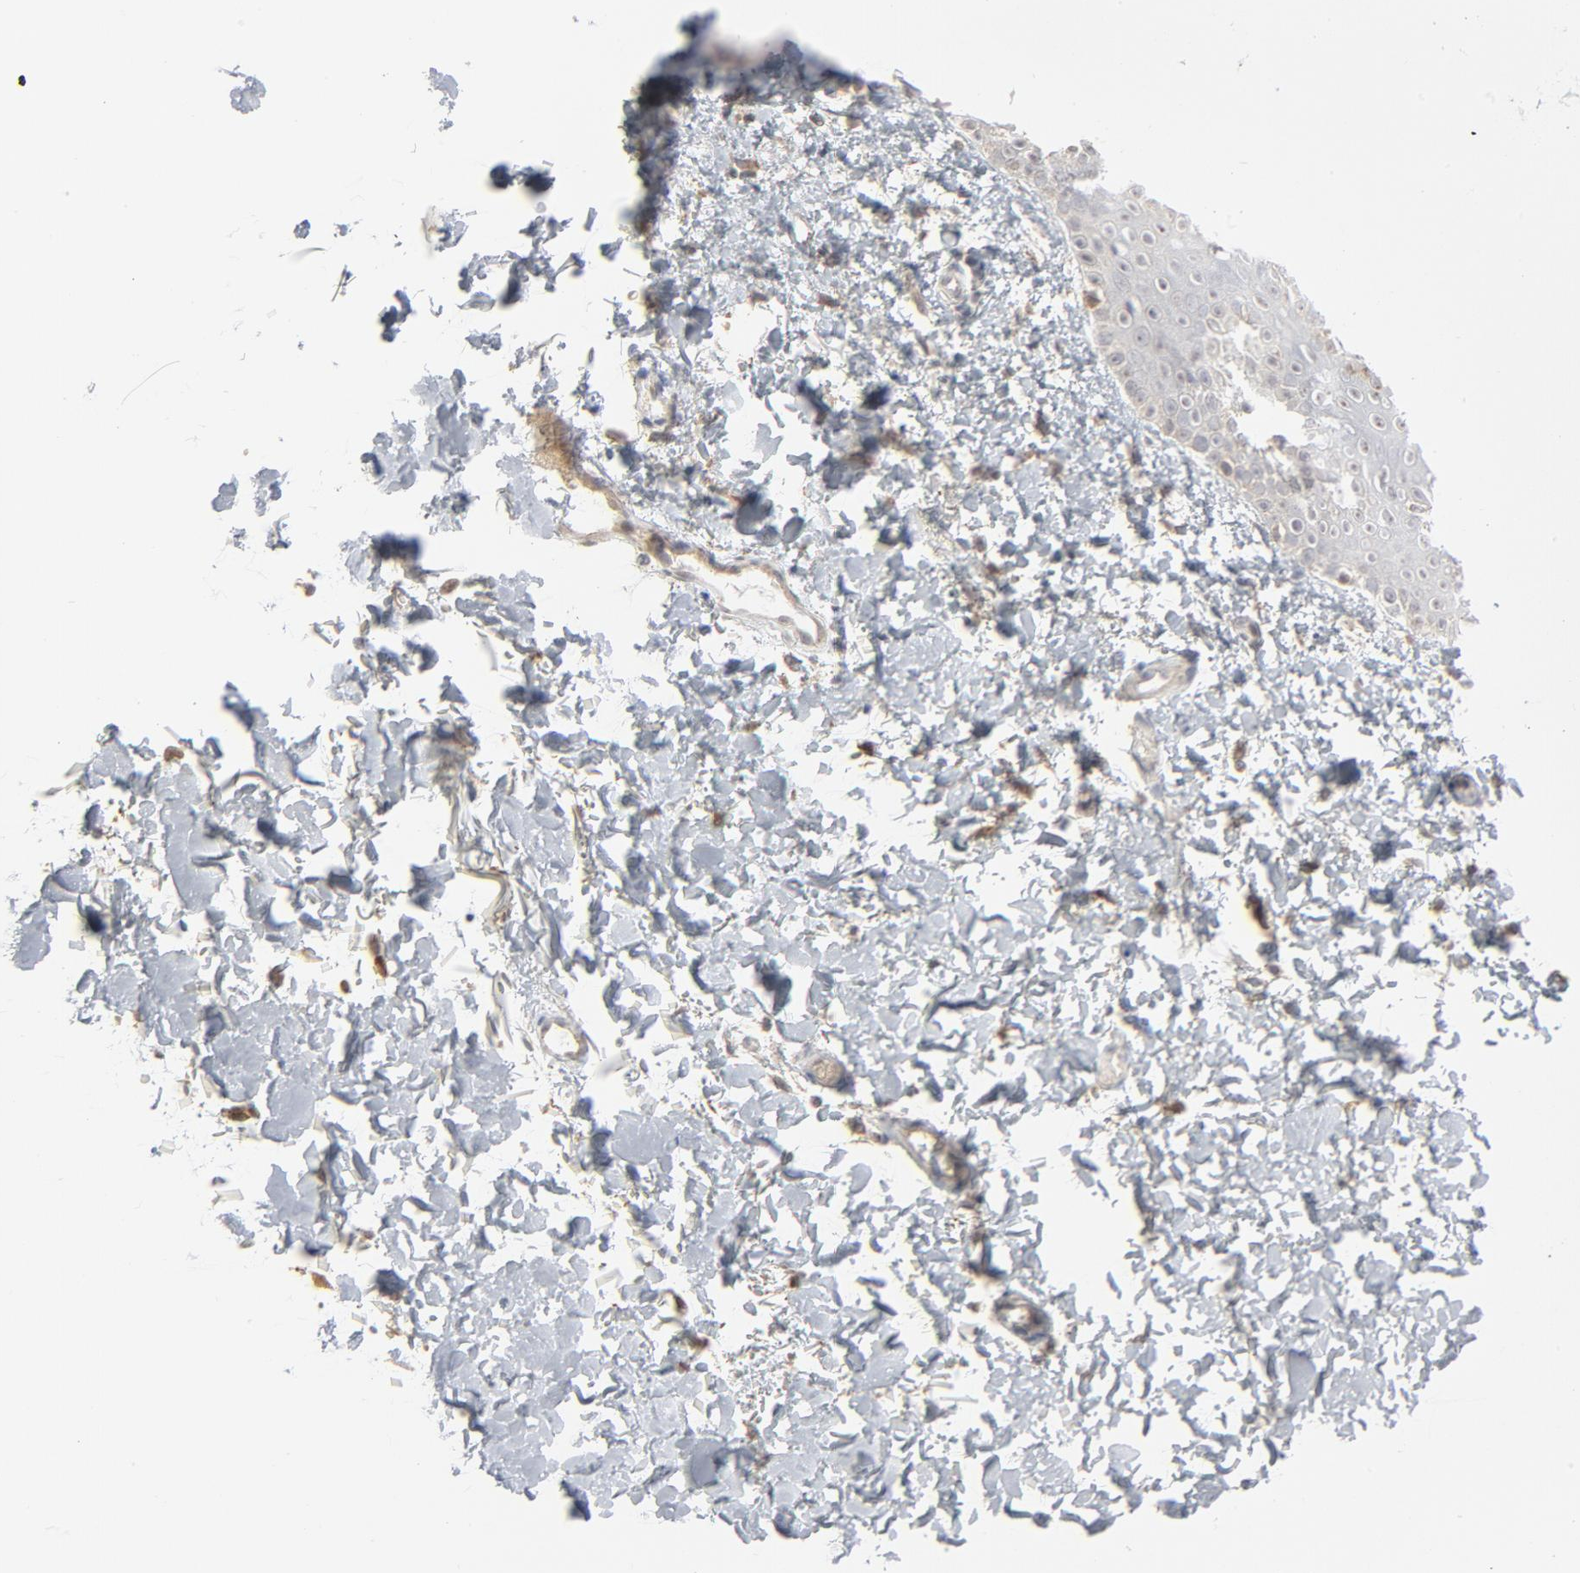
{"staining": {"intensity": "negative", "quantity": "none", "location": "none"}, "tissue": "melanoma", "cell_type": "Tumor cells", "image_type": "cancer", "snomed": [{"axis": "morphology", "description": "Normal tissue, NOS"}, {"axis": "morphology", "description": "Malignant melanoma, NOS"}, {"axis": "topography", "description": "Skin"}], "caption": "Protein analysis of melanoma exhibits no significant positivity in tumor cells. (DAB (3,3'-diaminobenzidine) immunohistochemistry, high magnification).", "gene": "POMT2", "patient": {"sex": "male", "age": 83}}